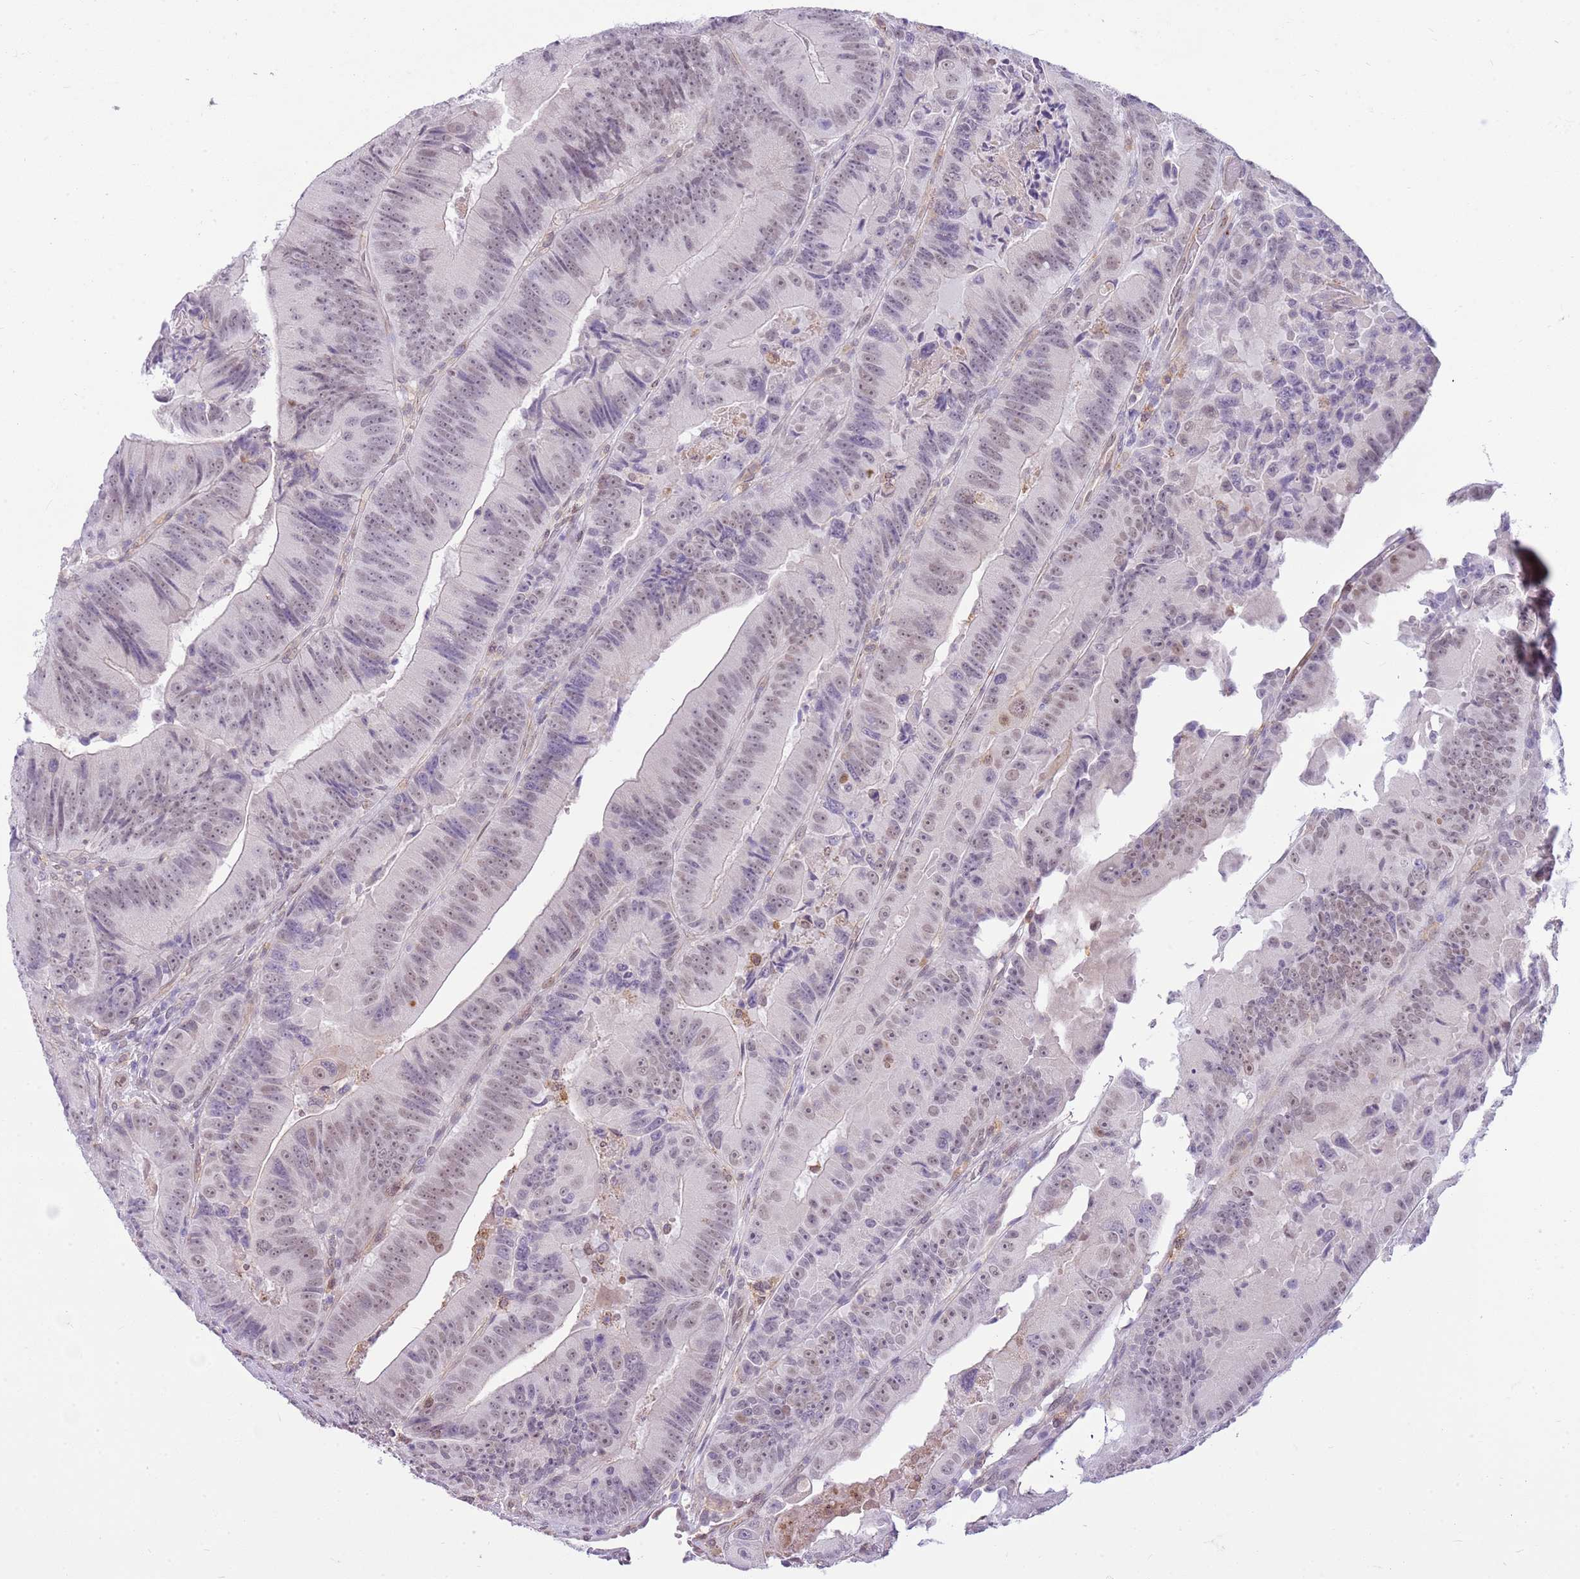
{"staining": {"intensity": "weak", "quantity": "<25%", "location": "nuclear"}, "tissue": "colorectal cancer", "cell_type": "Tumor cells", "image_type": "cancer", "snomed": [{"axis": "morphology", "description": "Adenocarcinoma, NOS"}, {"axis": "topography", "description": "Colon"}], "caption": "Tumor cells are negative for brown protein staining in colorectal cancer.", "gene": "DHX32", "patient": {"sex": "female", "age": 86}}